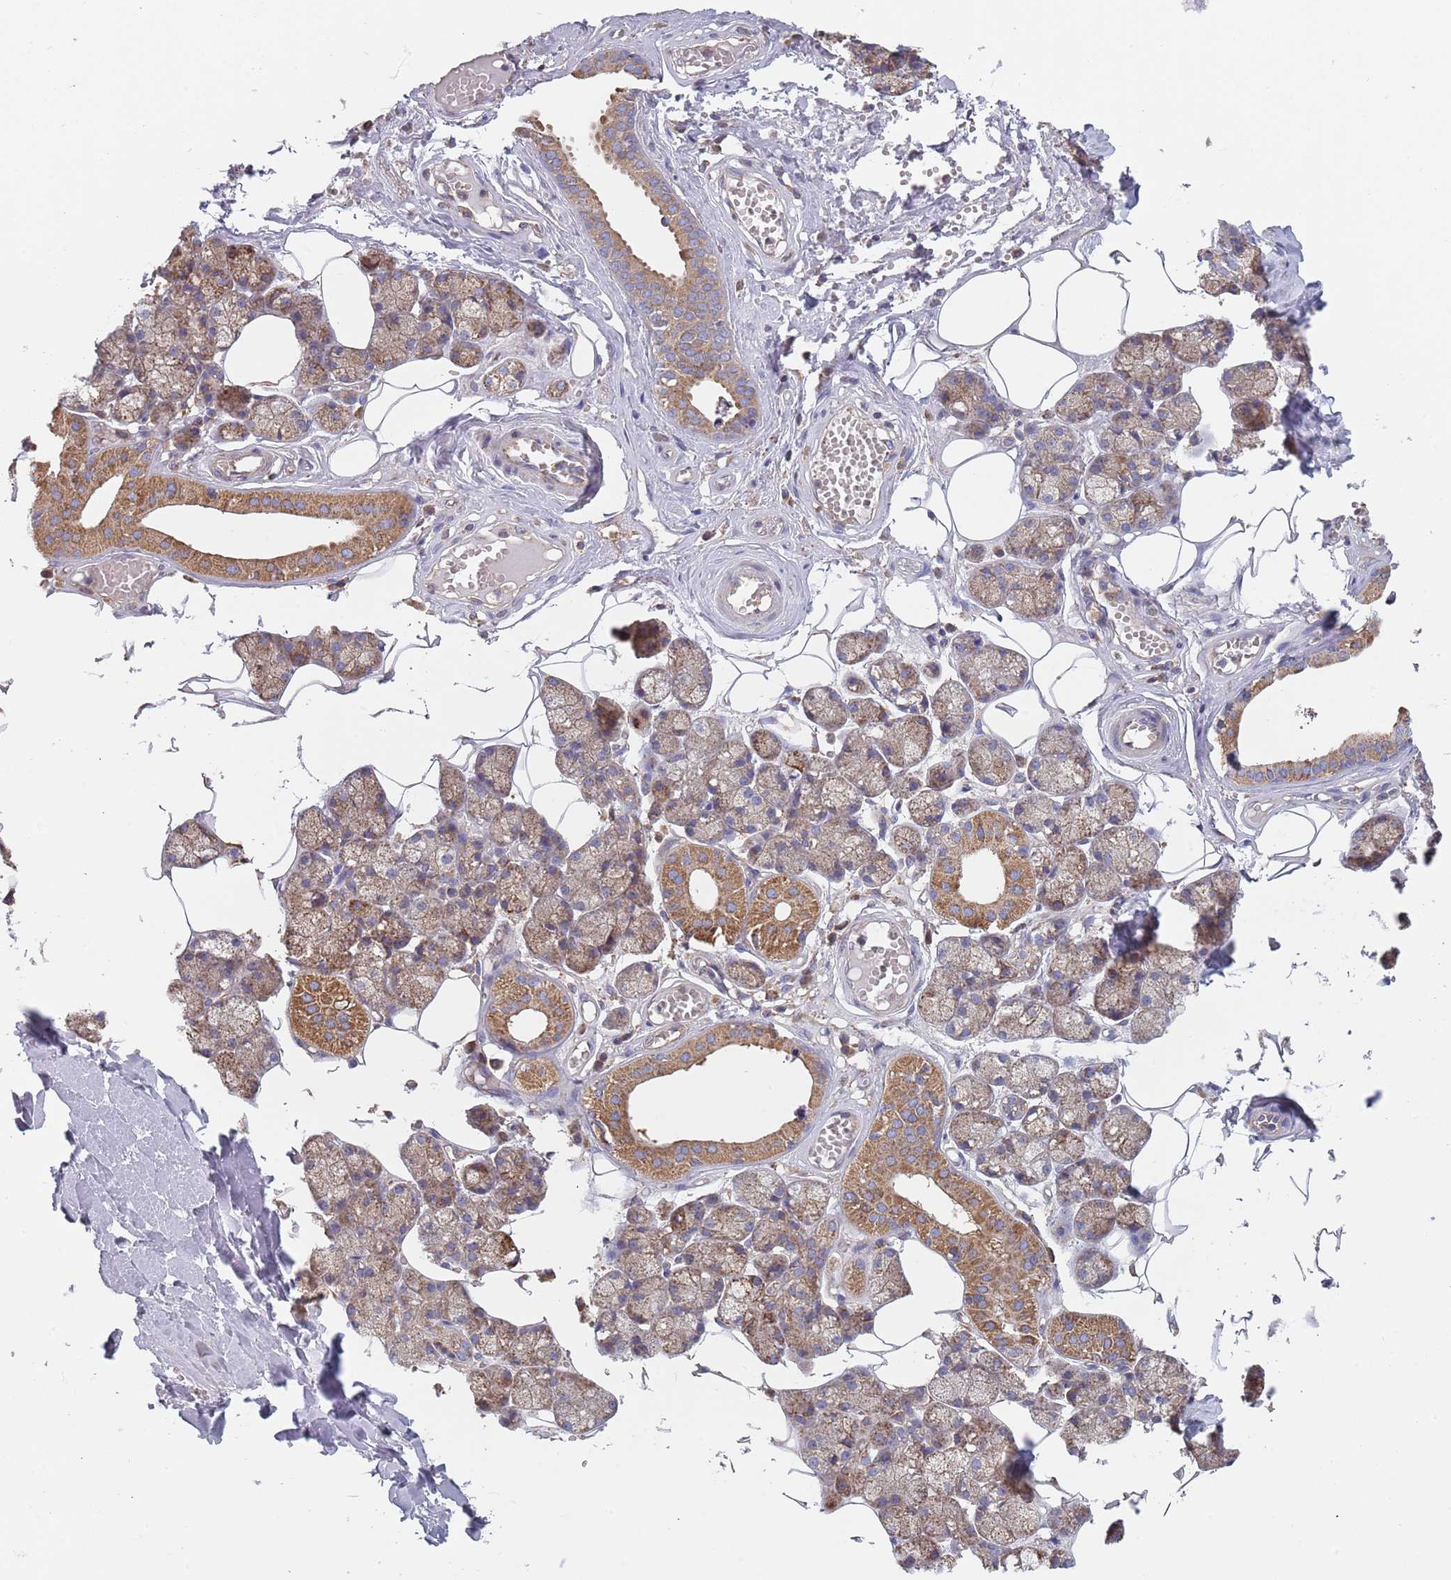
{"staining": {"intensity": "moderate", "quantity": ">75%", "location": "cytoplasmic/membranous"}, "tissue": "salivary gland", "cell_type": "Glandular cells", "image_type": "normal", "snomed": [{"axis": "morphology", "description": "Normal tissue, NOS"}, {"axis": "topography", "description": "Salivary gland"}], "caption": "Moderate cytoplasmic/membranous protein positivity is appreciated in approximately >75% of glandular cells in salivary gland.", "gene": "GDI1", "patient": {"sex": "male", "age": 62}}